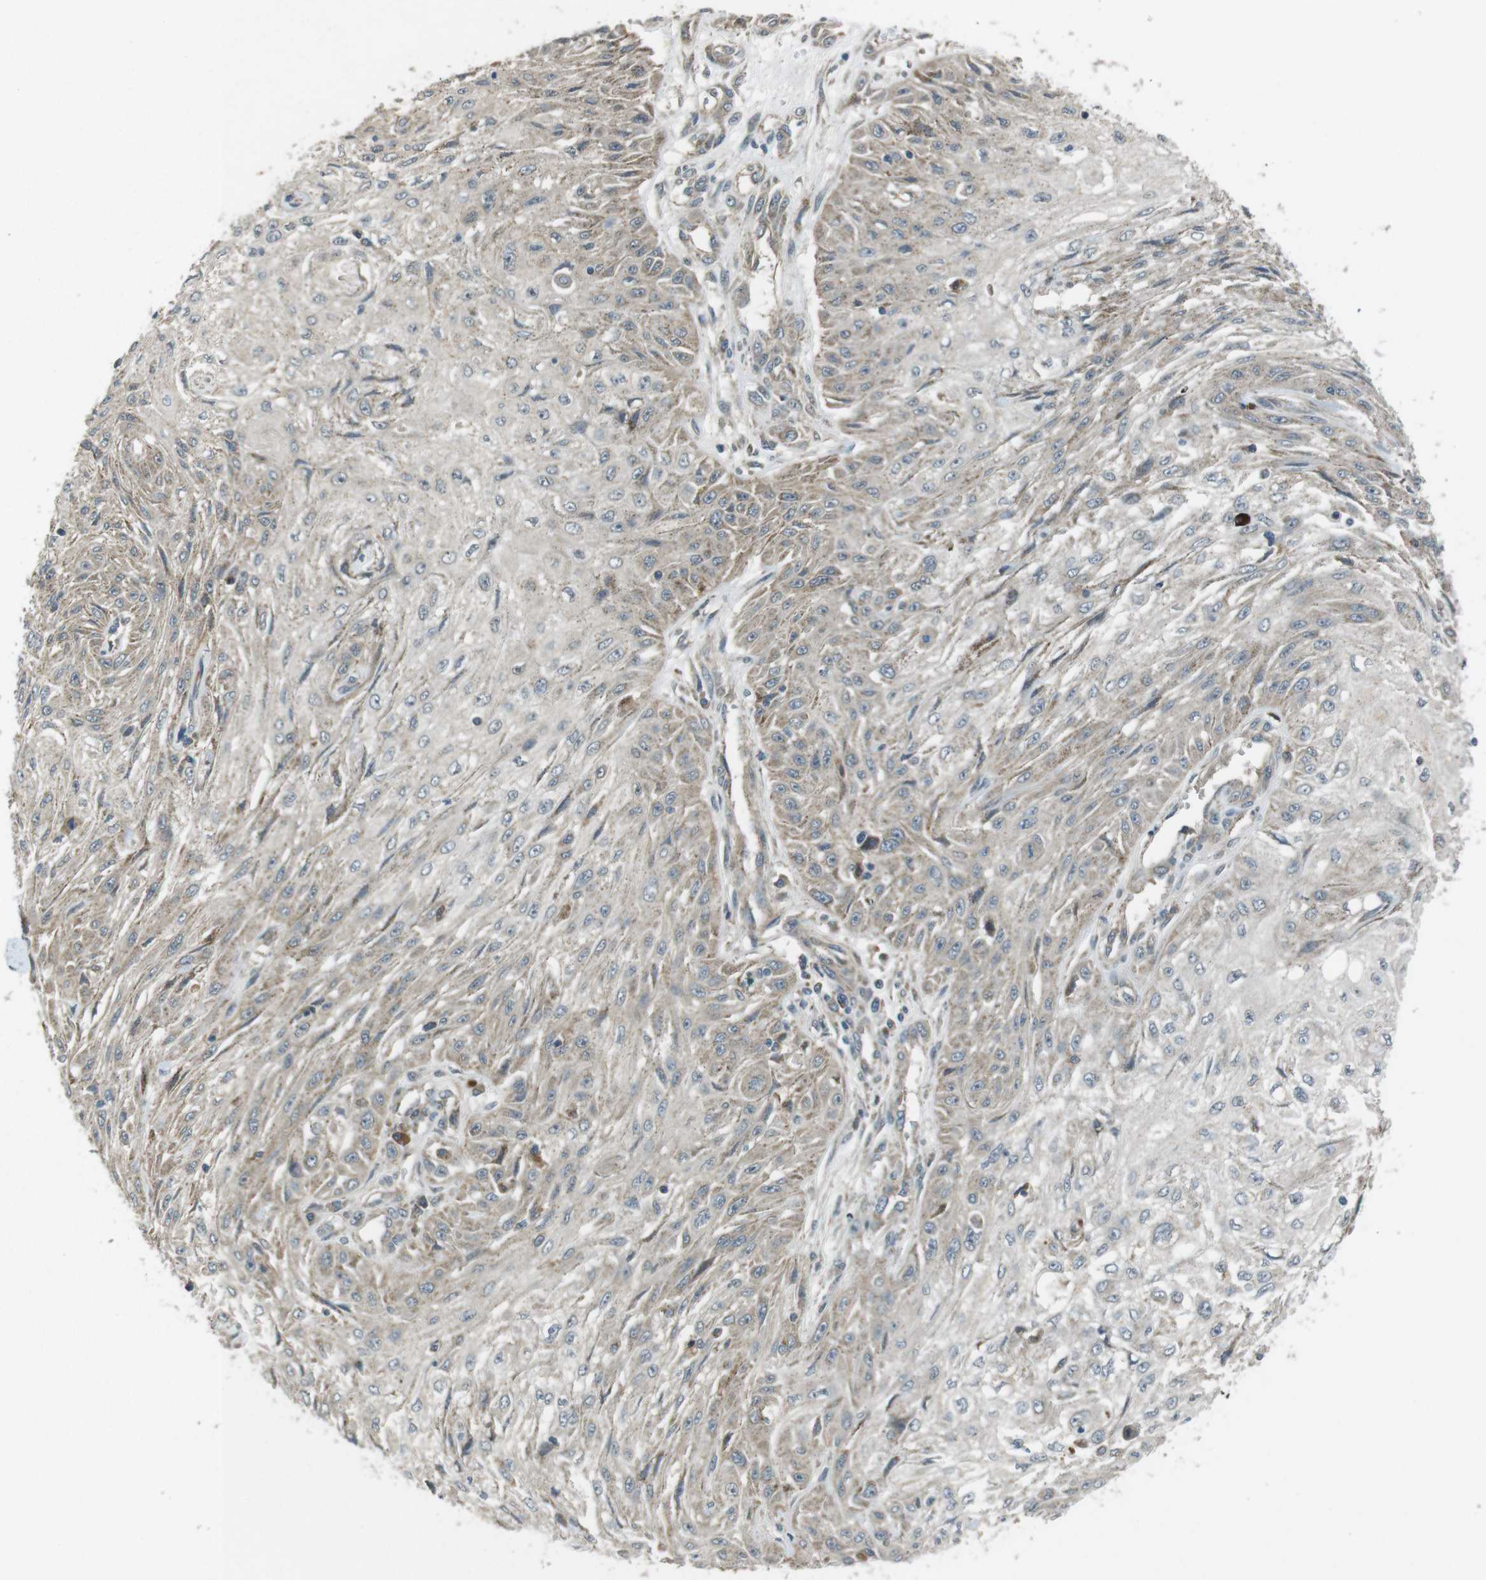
{"staining": {"intensity": "weak", "quantity": "25%-75%", "location": "cytoplasmic/membranous"}, "tissue": "skin cancer", "cell_type": "Tumor cells", "image_type": "cancer", "snomed": [{"axis": "morphology", "description": "Squamous cell carcinoma, NOS"}, {"axis": "topography", "description": "Skin"}], "caption": "Skin squamous cell carcinoma stained for a protein displays weak cytoplasmic/membranous positivity in tumor cells. Nuclei are stained in blue.", "gene": "IFFO2", "patient": {"sex": "male", "age": 75}}